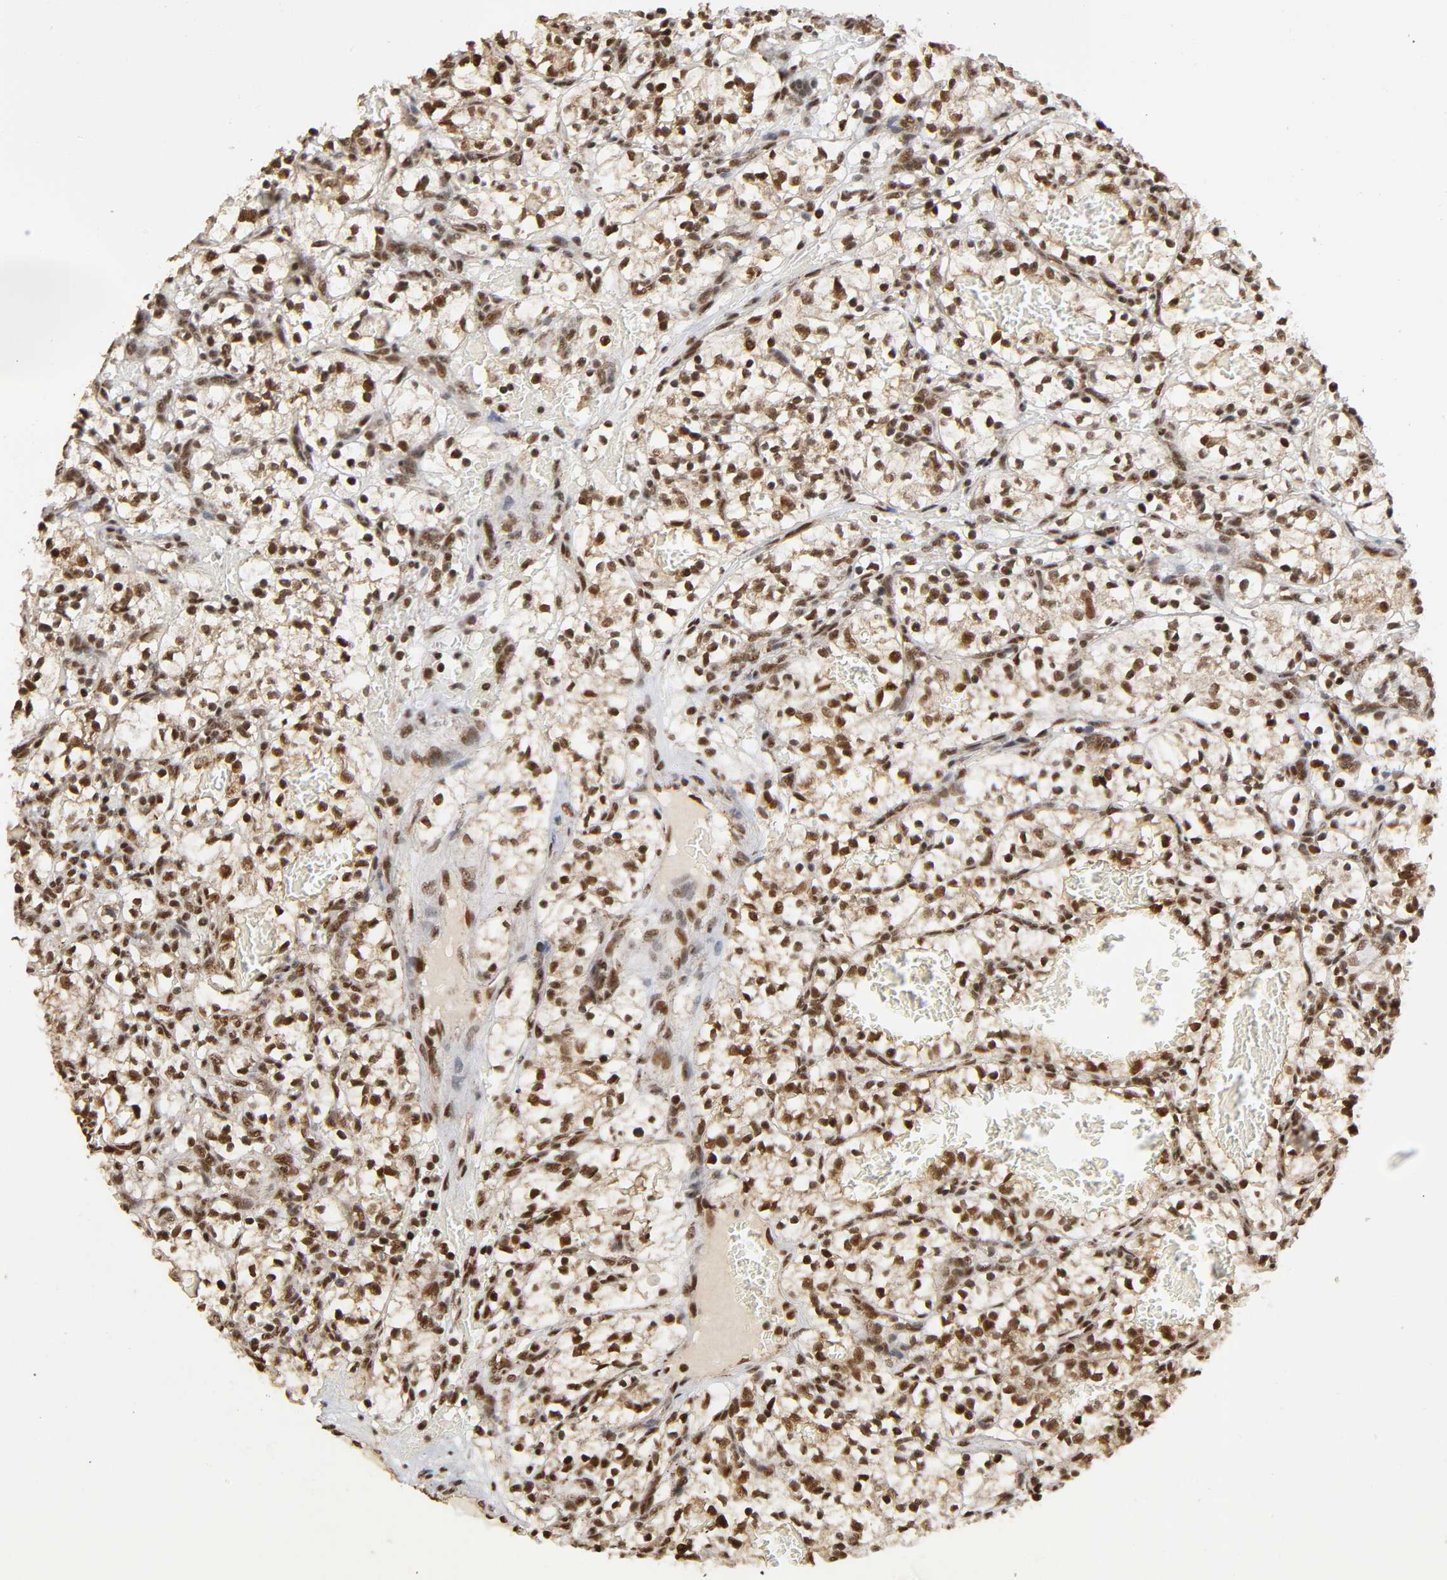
{"staining": {"intensity": "strong", "quantity": ">75%", "location": "cytoplasmic/membranous,nuclear"}, "tissue": "renal cancer", "cell_type": "Tumor cells", "image_type": "cancer", "snomed": [{"axis": "morphology", "description": "Adenocarcinoma, NOS"}, {"axis": "topography", "description": "Kidney"}], "caption": "Renal adenocarcinoma tissue shows strong cytoplasmic/membranous and nuclear expression in approximately >75% of tumor cells", "gene": "RNF122", "patient": {"sex": "female", "age": 57}}